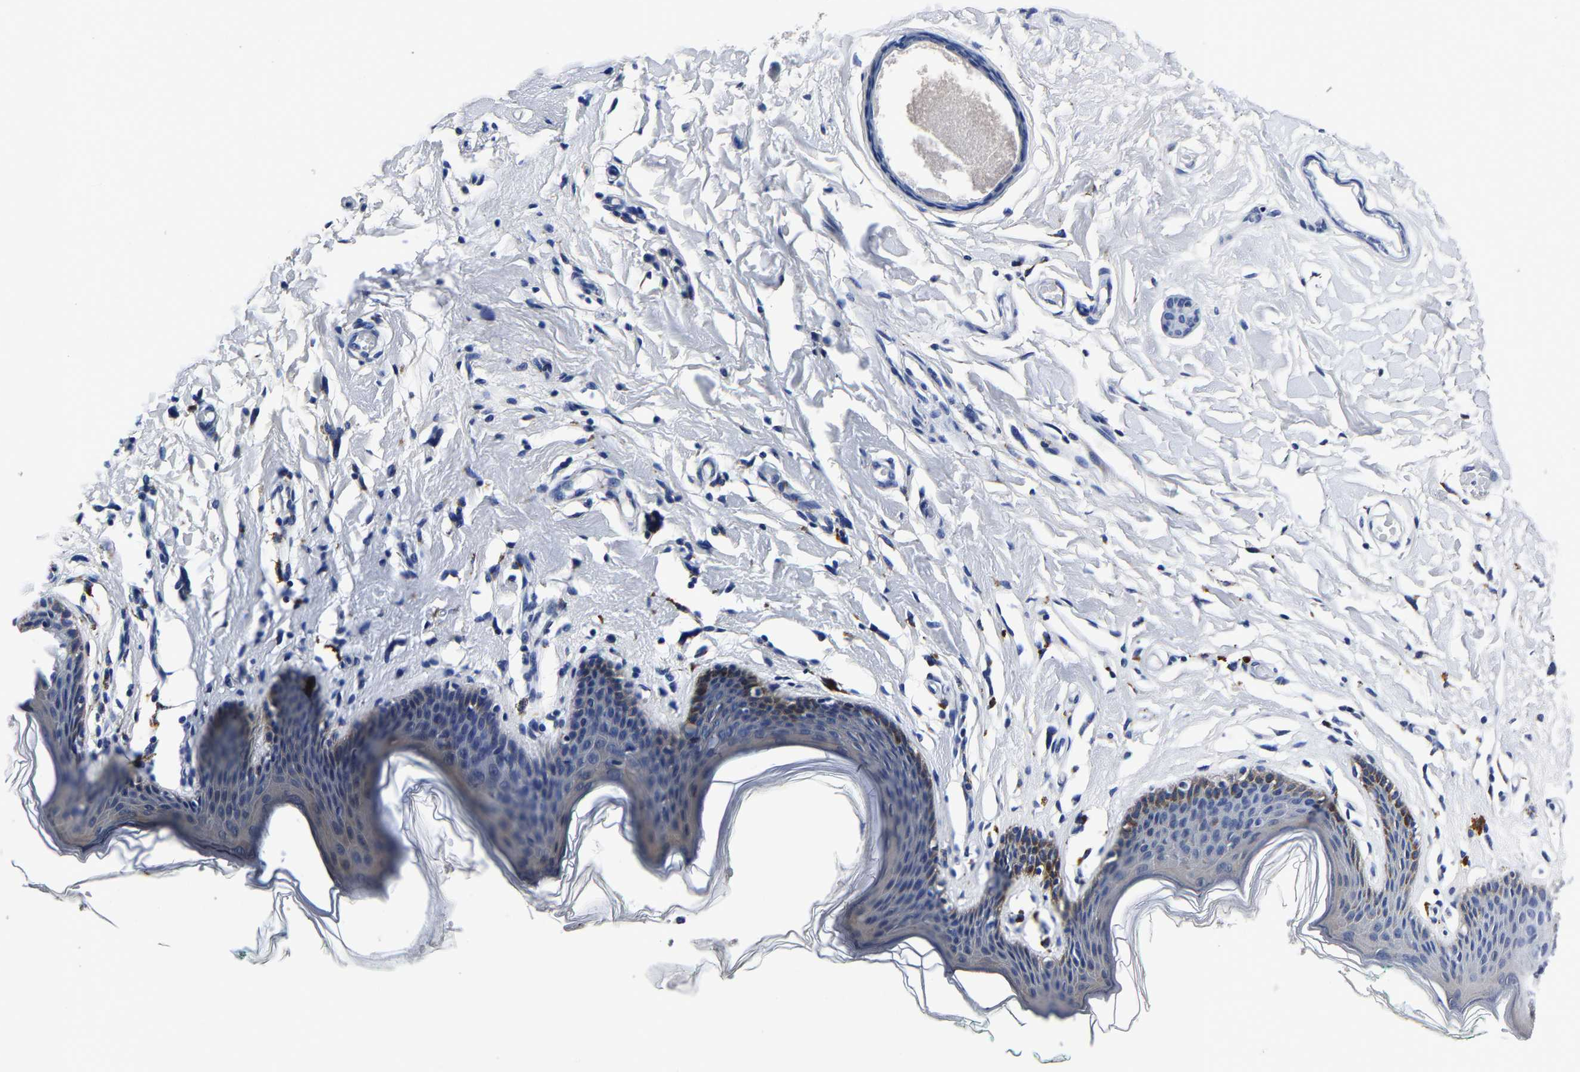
{"staining": {"intensity": "weak", "quantity": "<25%", "location": "cytoplasmic/membranous"}, "tissue": "skin", "cell_type": "Epidermal cells", "image_type": "normal", "snomed": [{"axis": "morphology", "description": "Normal tissue, NOS"}, {"axis": "topography", "description": "Vulva"}], "caption": "Immunohistochemical staining of normal human skin demonstrates no significant positivity in epidermal cells. Nuclei are stained in blue.", "gene": "PSPH", "patient": {"sex": "female", "age": 66}}